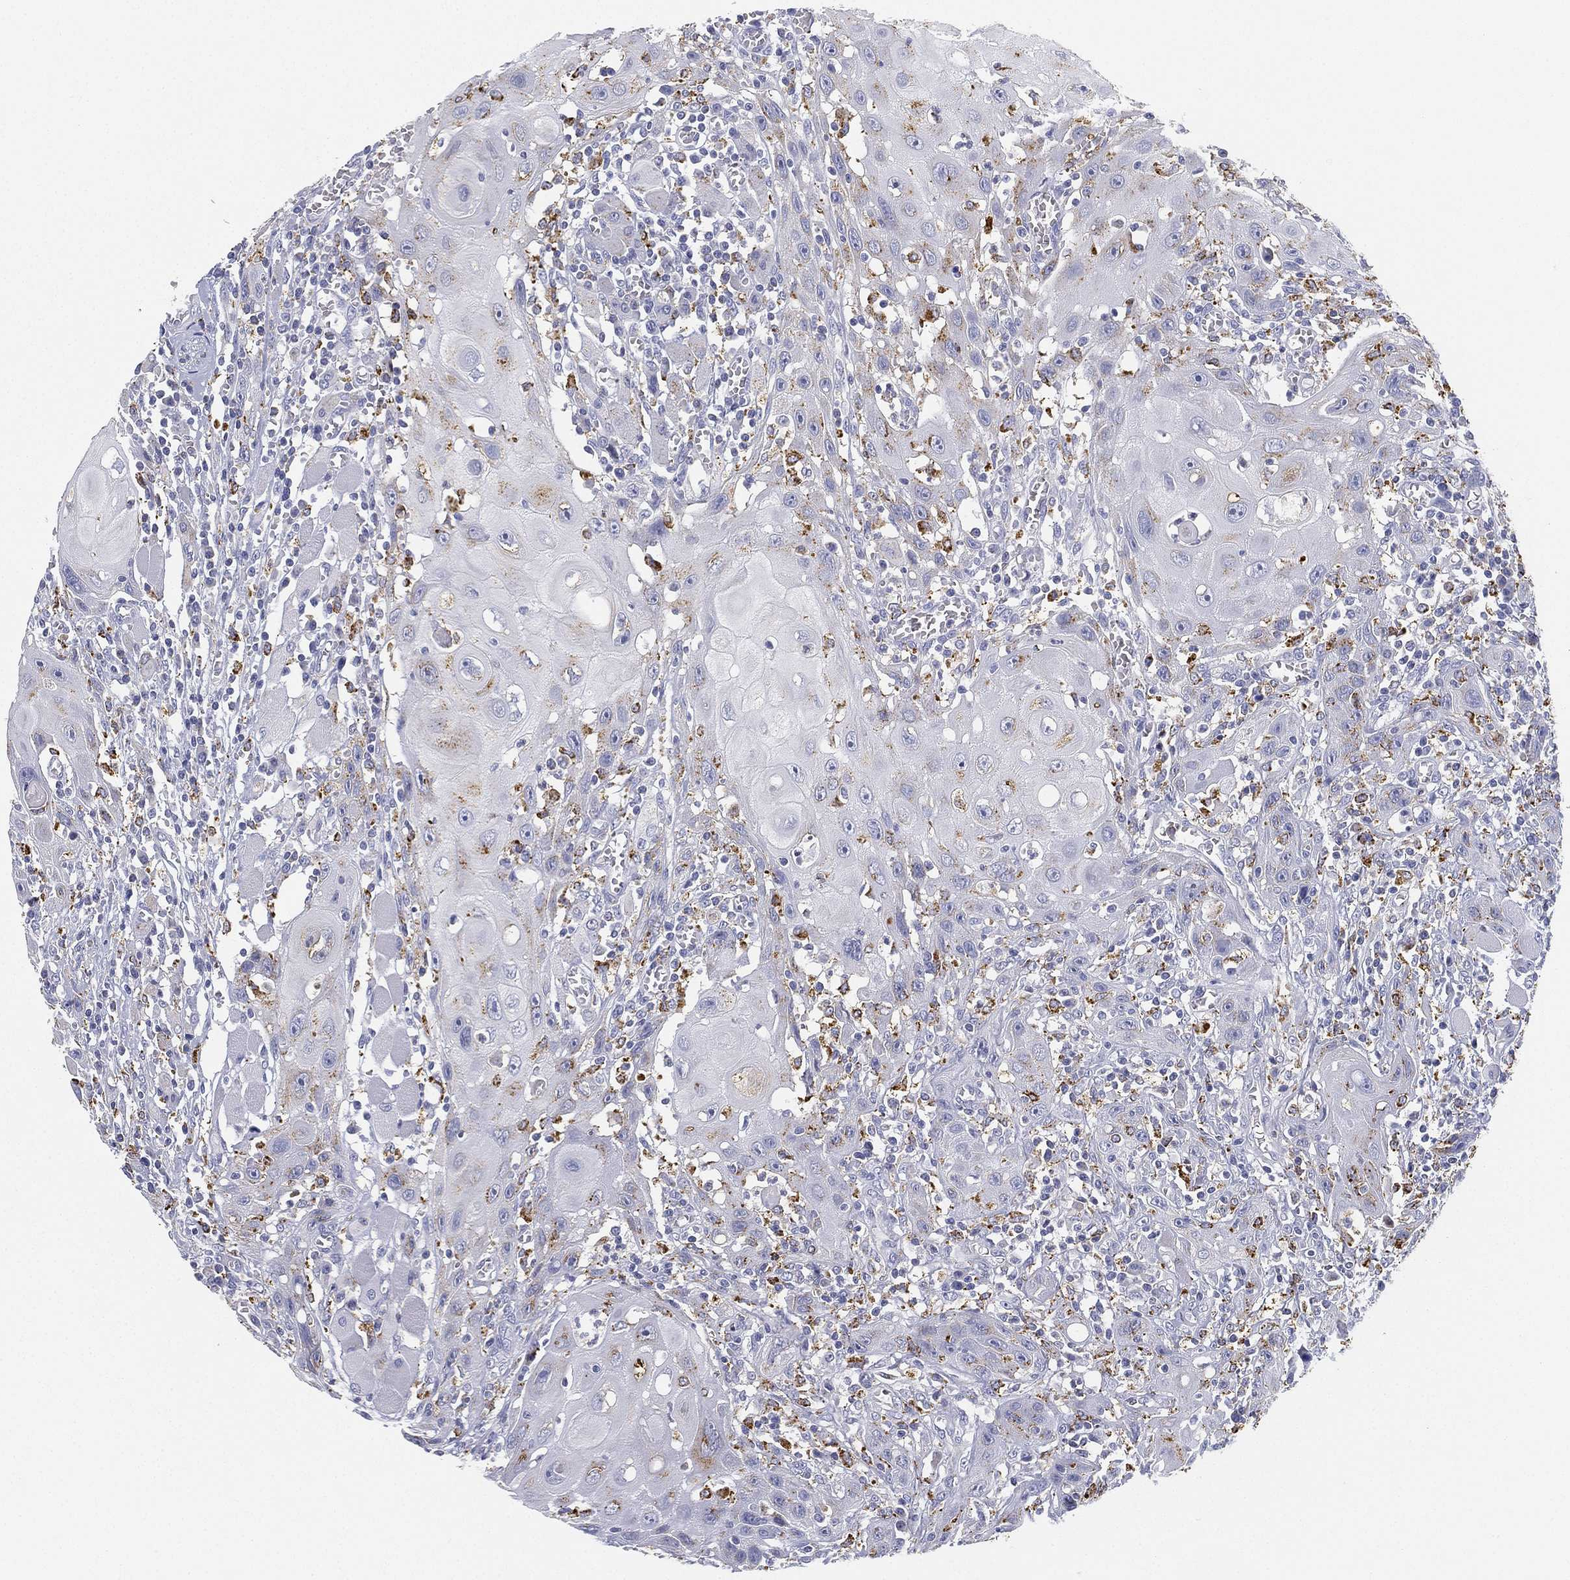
{"staining": {"intensity": "moderate", "quantity": "<25%", "location": "cytoplasmic/membranous"}, "tissue": "head and neck cancer", "cell_type": "Tumor cells", "image_type": "cancer", "snomed": [{"axis": "morphology", "description": "Normal tissue, NOS"}, {"axis": "morphology", "description": "Squamous cell carcinoma, NOS"}, {"axis": "topography", "description": "Oral tissue"}, {"axis": "topography", "description": "Head-Neck"}], "caption": "Moderate cytoplasmic/membranous staining for a protein is identified in about <25% of tumor cells of head and neck cancer using immunohistochemistry.", "gene": "NPC2", "patient": {"sex": "male", "age": 71}}